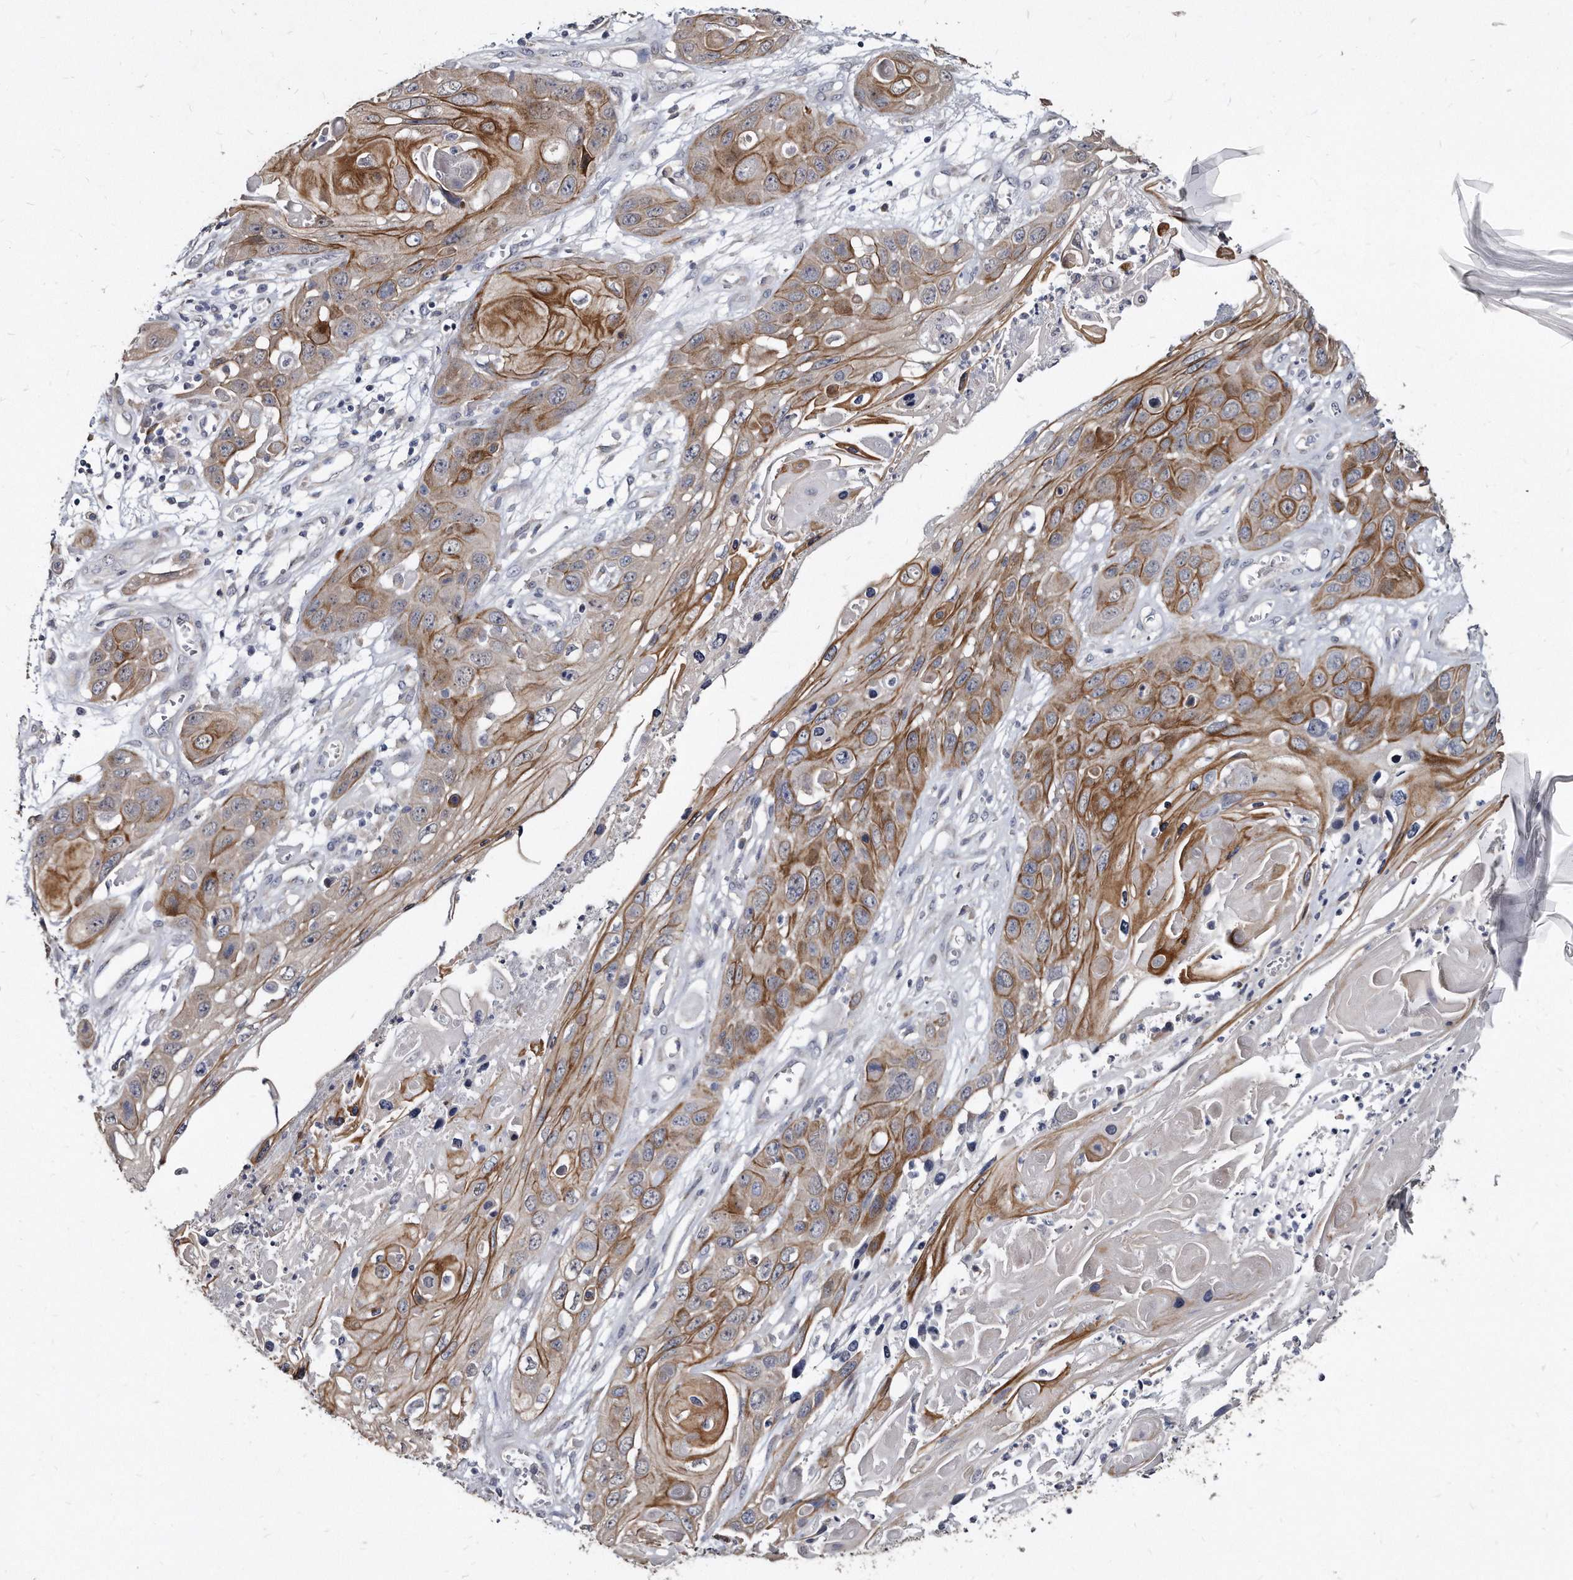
{"staining": {"intensity": "moderate", "quantity": "25%-75%", "location": "cytoplasmic/membranous"}, "tissue": "skin cancer", "cell_type": "Tumor cells", "image_type": "cancer", "snomed": [{"axis": "morphology", "description": "Squamous cell carcinoma, NOS"}, {"axis": "topography", "description": "Skin"}], "caption": "Immunohistochemical staining of skin cancer (squamous cell carcinoma) reveals moderate cytoplasmic/membranous protein expression in approximately 25%-75% of tumor cells.", "gene": "KLHDC3", "patient": {"sex": "male", "age": 55}}